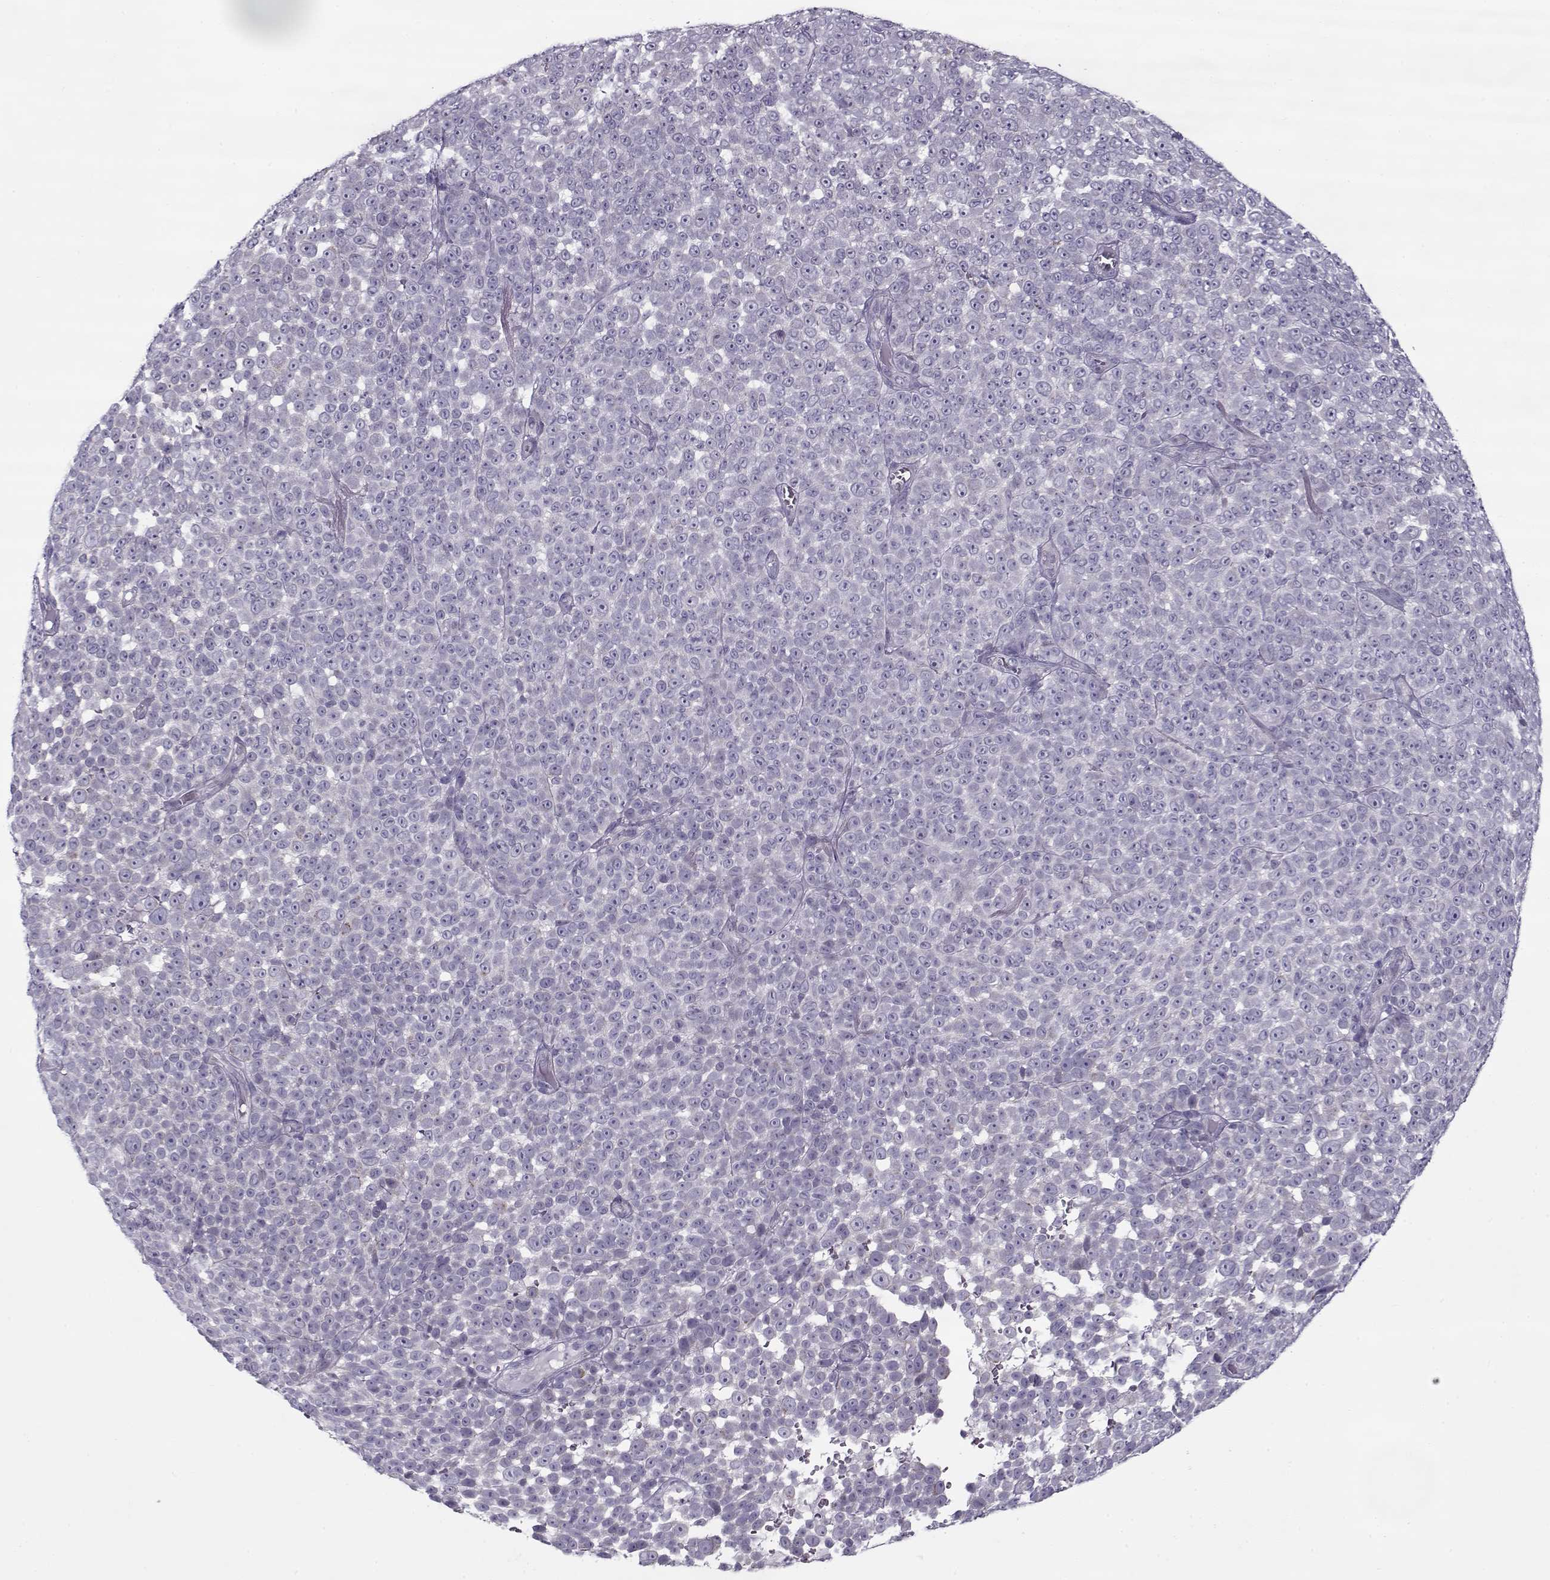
{"staining": {"intensity": "negative", "quantity": "none", "location": "none"}, "tissue": "melanoma", "cell_type": "Tumor cells", "image_type": "cancer", "snomed": [{"axis": "morphology", "description": "Malignant melanoma, NOS"}, {"axis": "topography", "description": "Skin"}], "caption": "Protein analysis of malignant melanoma exhibits no significant staining in tumor cells. (Brightfield microscopy of DAB (3,3'-diaminobenzidine) immunohistochemistry at high magnification).", "gene": "PP2D1", "patient": {"sex": "female", "age": 95}}